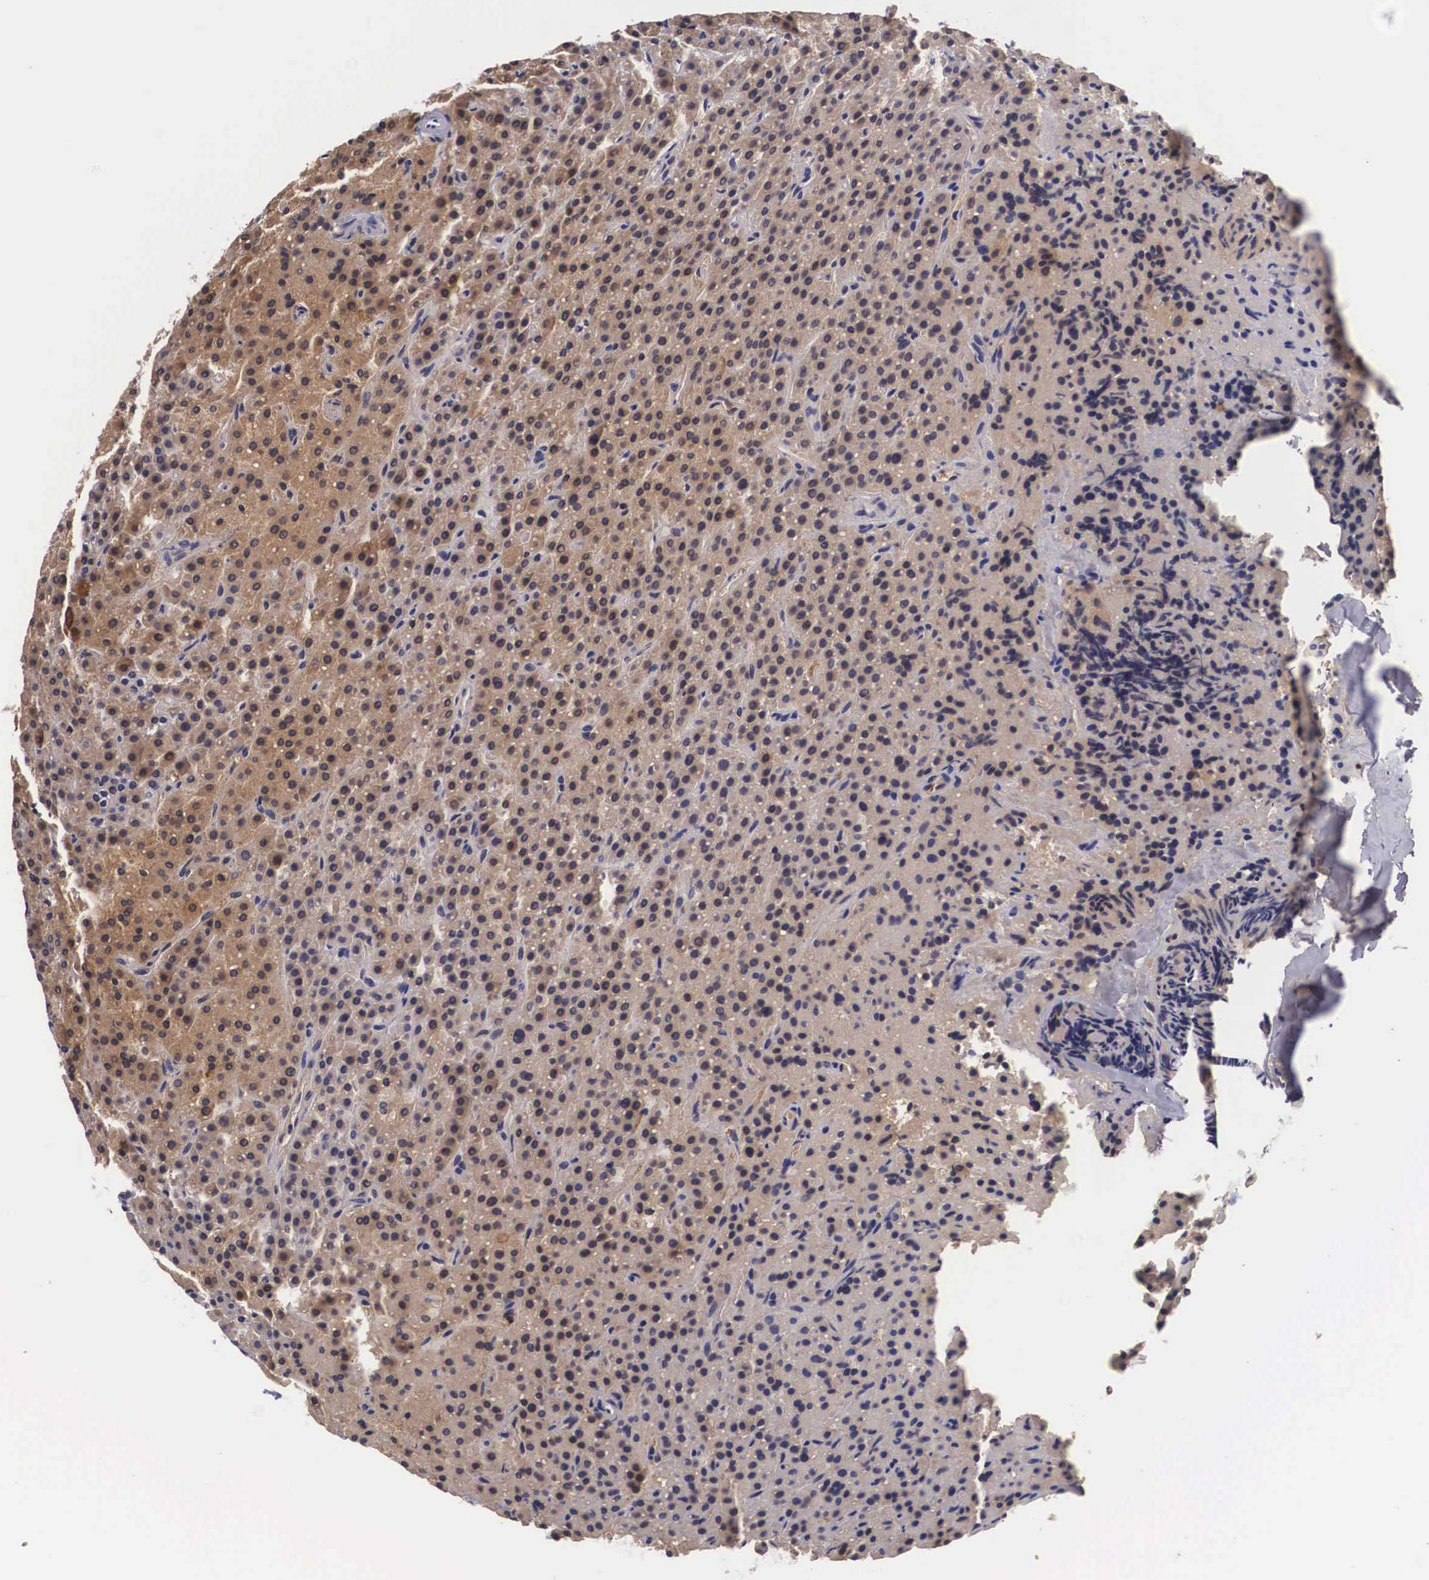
{"staining": {"intensity": "moderate", "quantity": "25%-75%", "location": "cytoplasmic/membranous"}, "tissue": "parathyroid gland", "cell_type": "Glandular cells", "image_type": "normal", "snomed": [{"axis": "morphology", "description": "Normal tissue, NOS"}, {"axis": "topography", "description": "Parathyroid gland"}], "caption": "Immunohistochemical staining of benign parathyroid gland shows medium levels of moderate cytoplasmic/membranous positivity in about 25%-75% of glandular cells. The protein is shown in brown color, while the nuclei are stained blue.", "gene": "ARG2", "patient": {"sex": "male", "age": 71}}